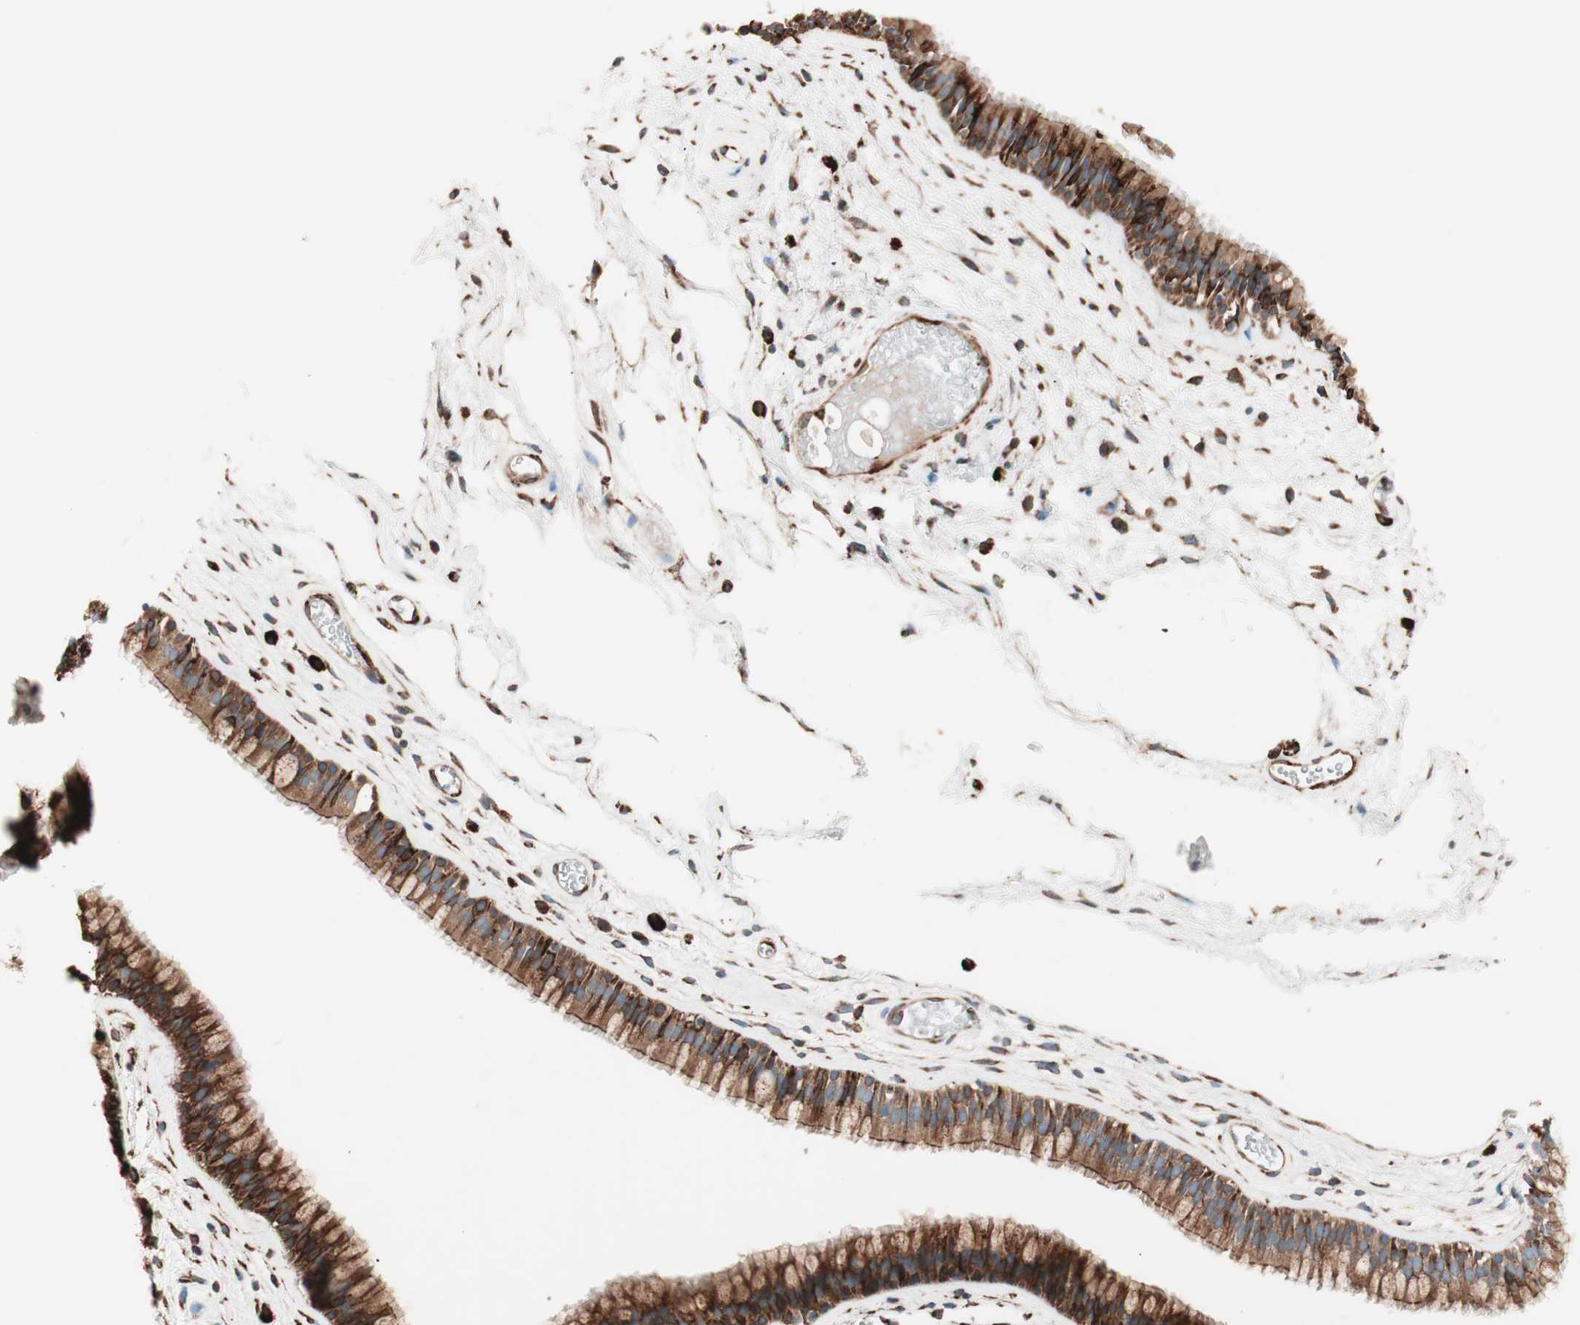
{"staining": {"intensity": "strong", "quantity": ">75%", "location": "cytoplasmic/membranous"}, "tissue": "nasopharynx", "cell_type": "Respiratory epithelial cells", "image_type": "normal", "snomed": [{"axis": "morphology", "description": "Normal tissue, NOS"}, {"axis": "morphology", "description": "Inflammation, NOS"}, {"axis": "topography", "description": "Nasopharynx"}], "caption": "Strong cytoplasmic/membranous positivity is appreciated in about >75% of respiratory epithelial cells in unremarkable nasopharynx.", "gene": "VEGFA", "patient": {"sex": "male", "age": 48}}